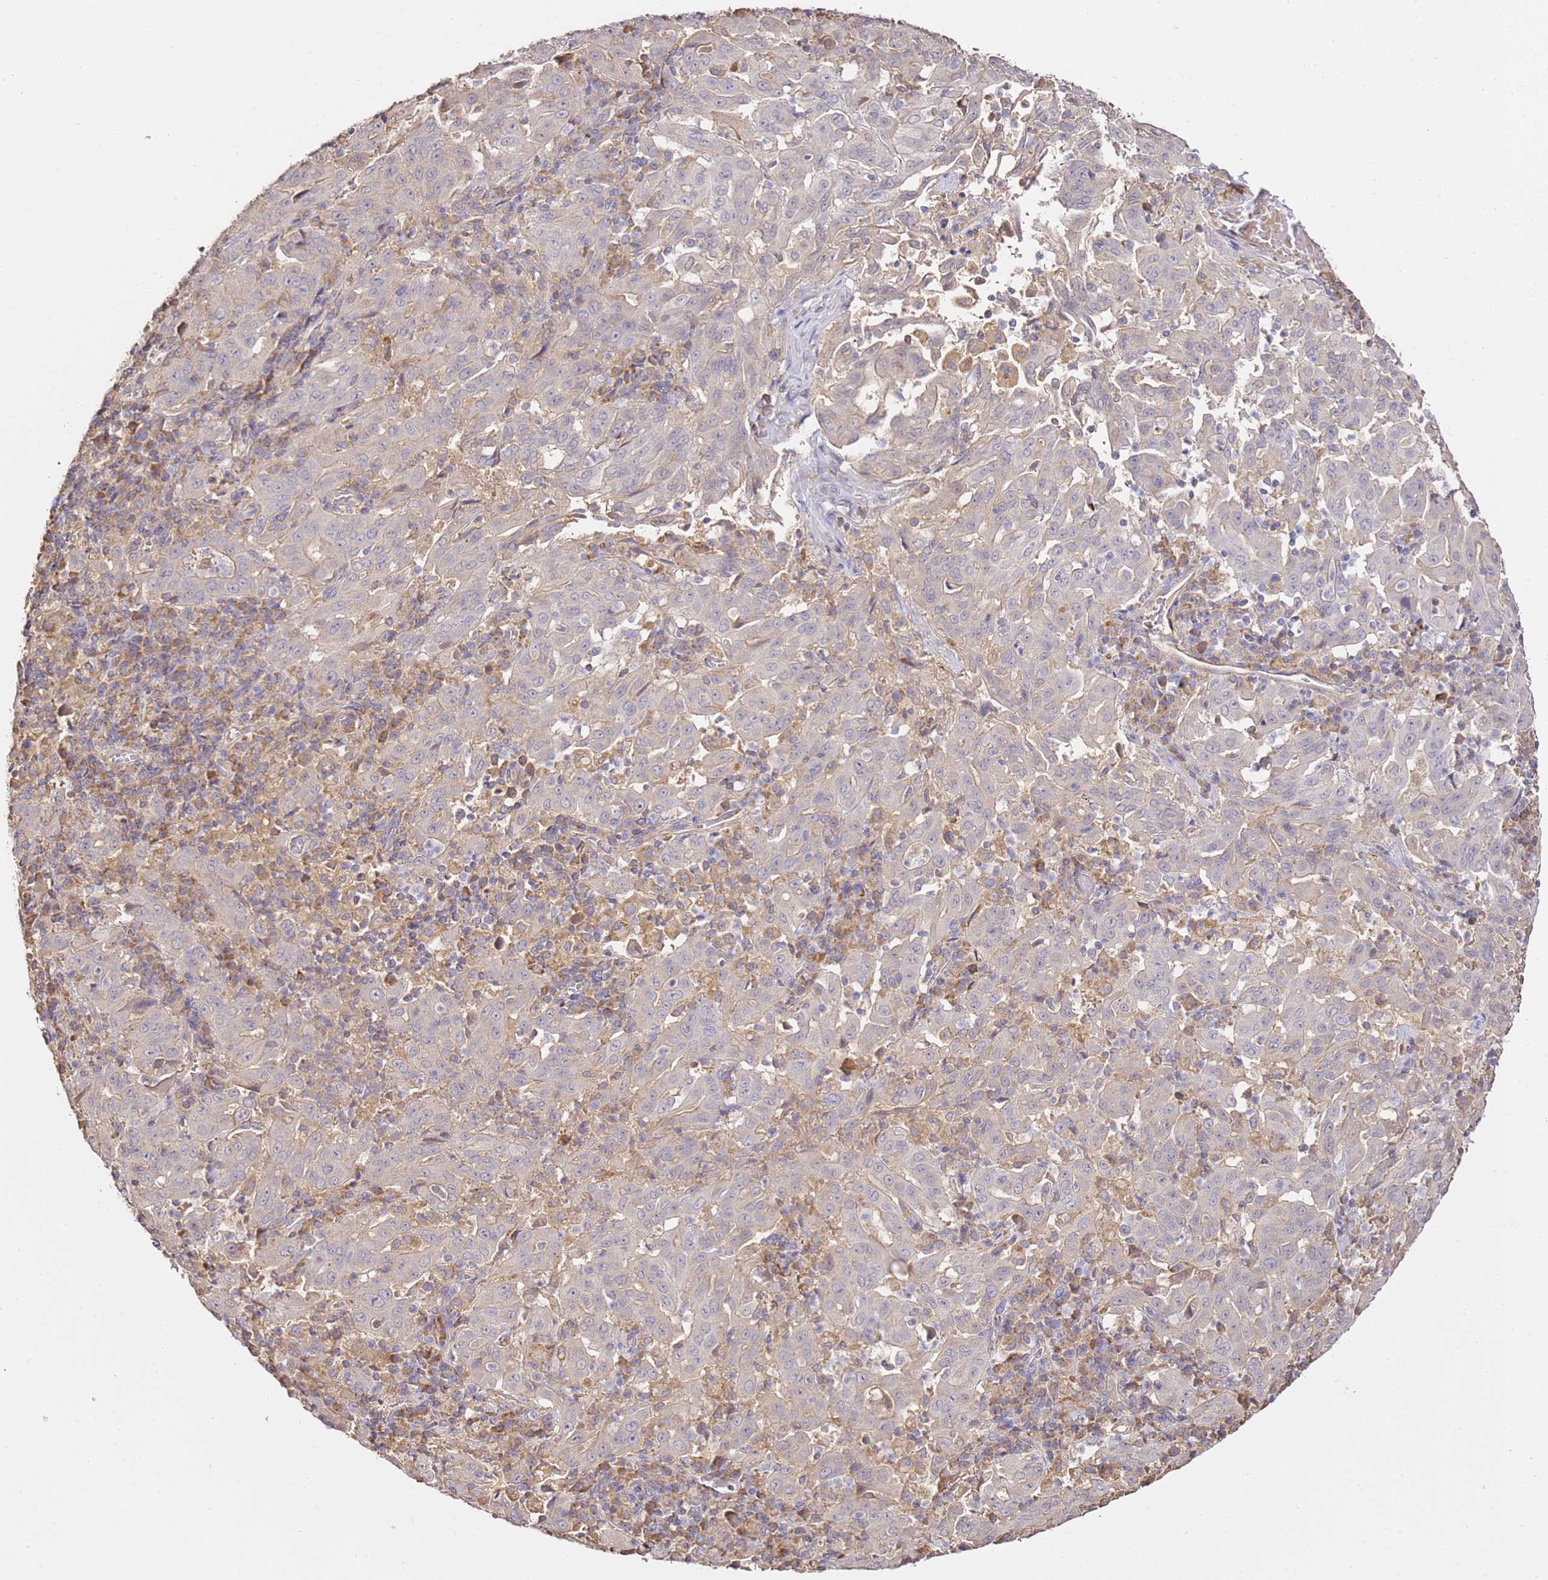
{"staining": {"intensity": "negative", "quantity": "none", "location": "none"}, "tissue": "pancreatic cancer", "cell_type": "Tumor cells", "image_type": "cancer", "snomed": [{"axis": "morphology", "description": "Adenocarcinoma, NOS"}, {"axis": "topography", "description": "Pancreas"}], "caption": "DAB immunohistochemical staining of human pancreatic cancer exhibits no significant expression in tumor cells.", "gene": "OR2B11", "patient": {"sex": "male", "age": 63}}